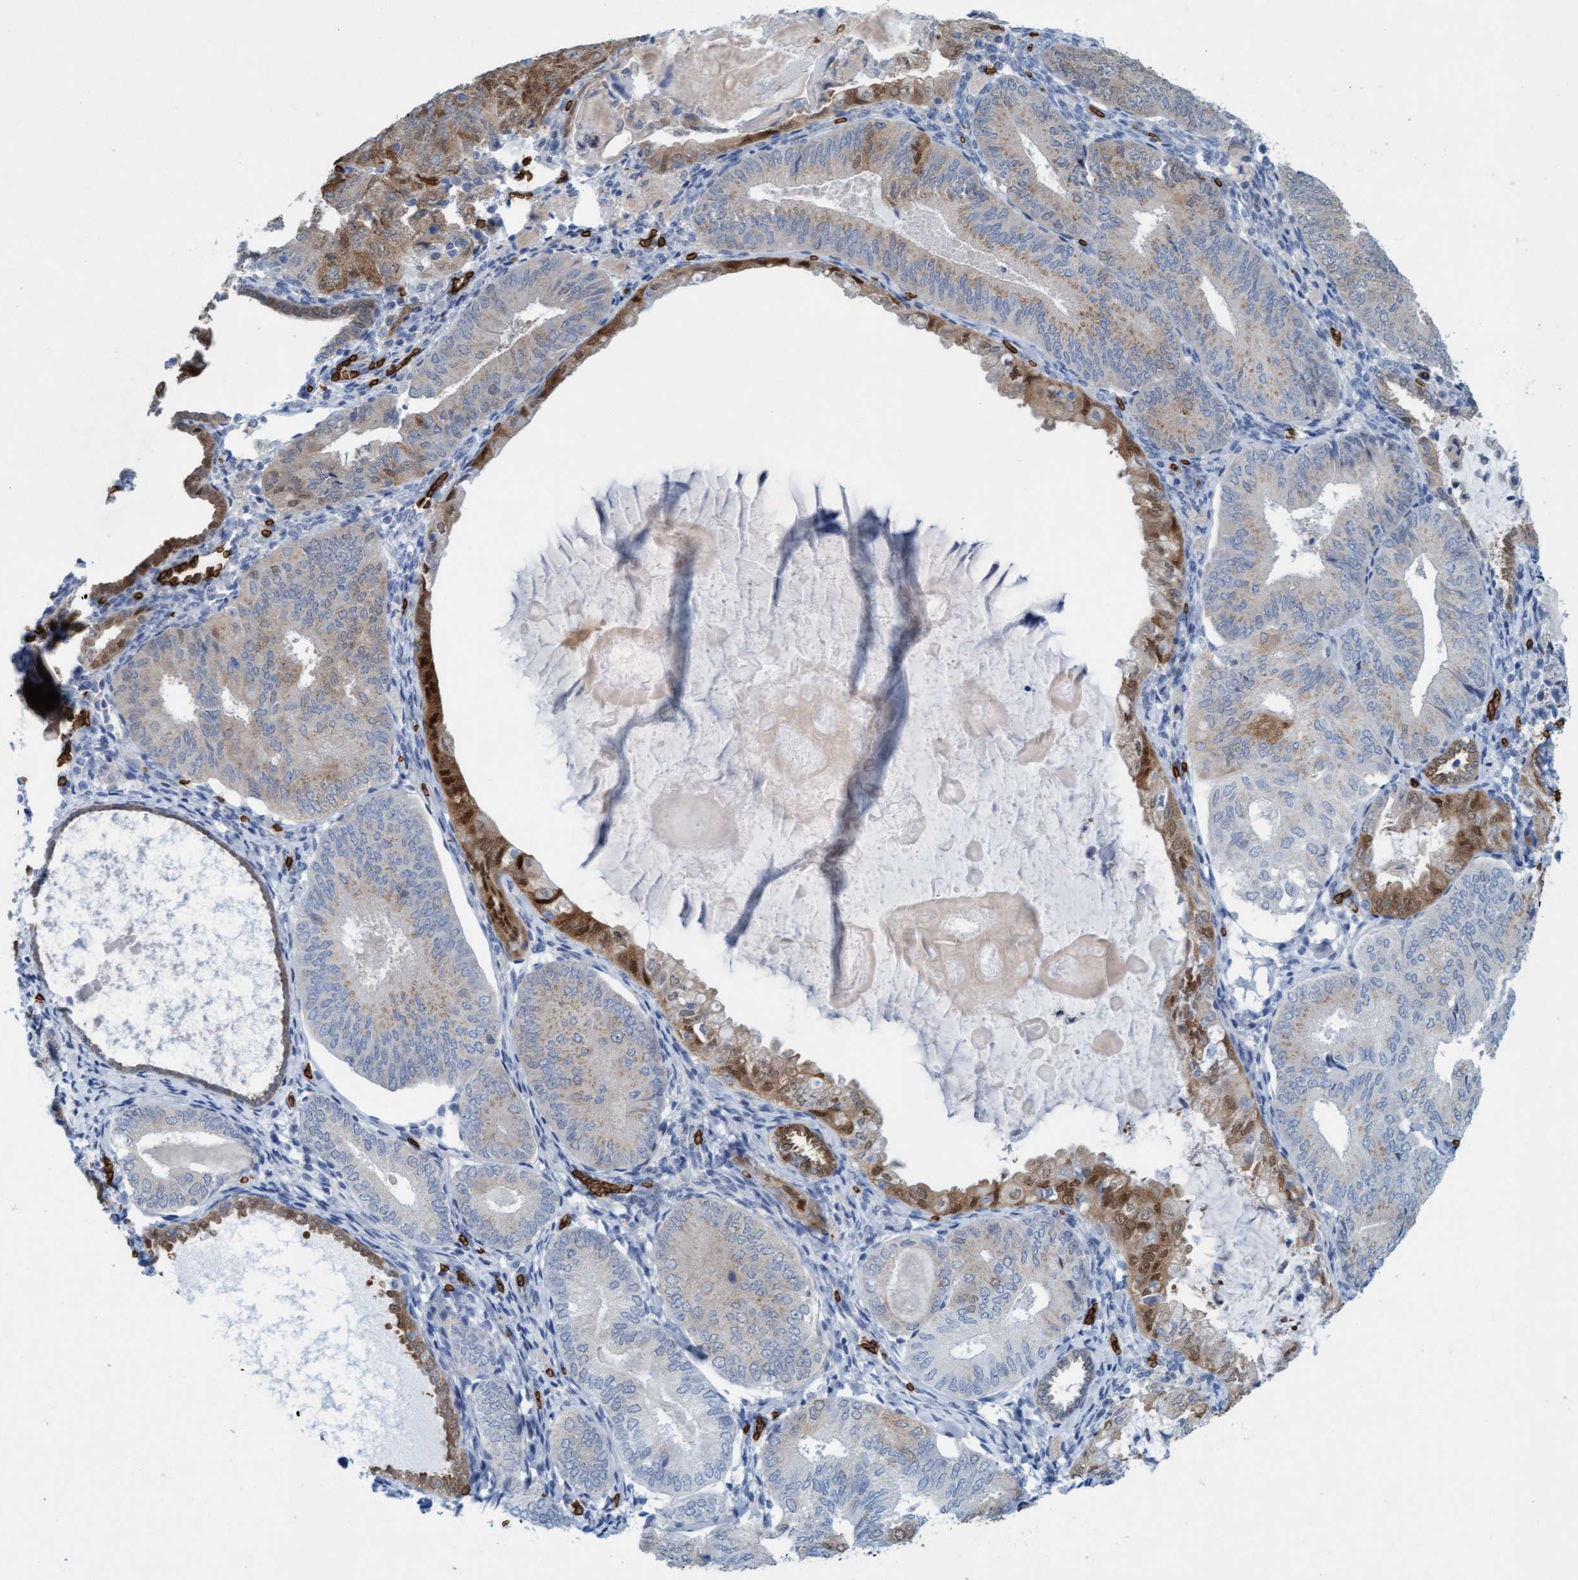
{"staining": {"intensity": "moderate", "quantity": "25%-75%", "location": "cytoplasmic/membranous,nuclear"}, "tissue": "endometrial cancer", "cell_type": "Tumor cells", "image_type": "cancer", "snomed": [{"axis": "morphology", "description": "Adenocarcinoma, NOS"}, {"axis": "topography", "description": "Endometrium"}], "caption": "Protein expression analysis of human endometrial cancer (adenocarcinoma) reveals moderate cytoplasmic/membranous and nuclear positivity in approximately 25%-75% of tumor cells. Using DAB (brown) and hematoxylin (blue) stains, captured at high magnification using brightfield microscopy.", "gene": "SPEM2", "patient": {"sex": "female", "age": 81}}